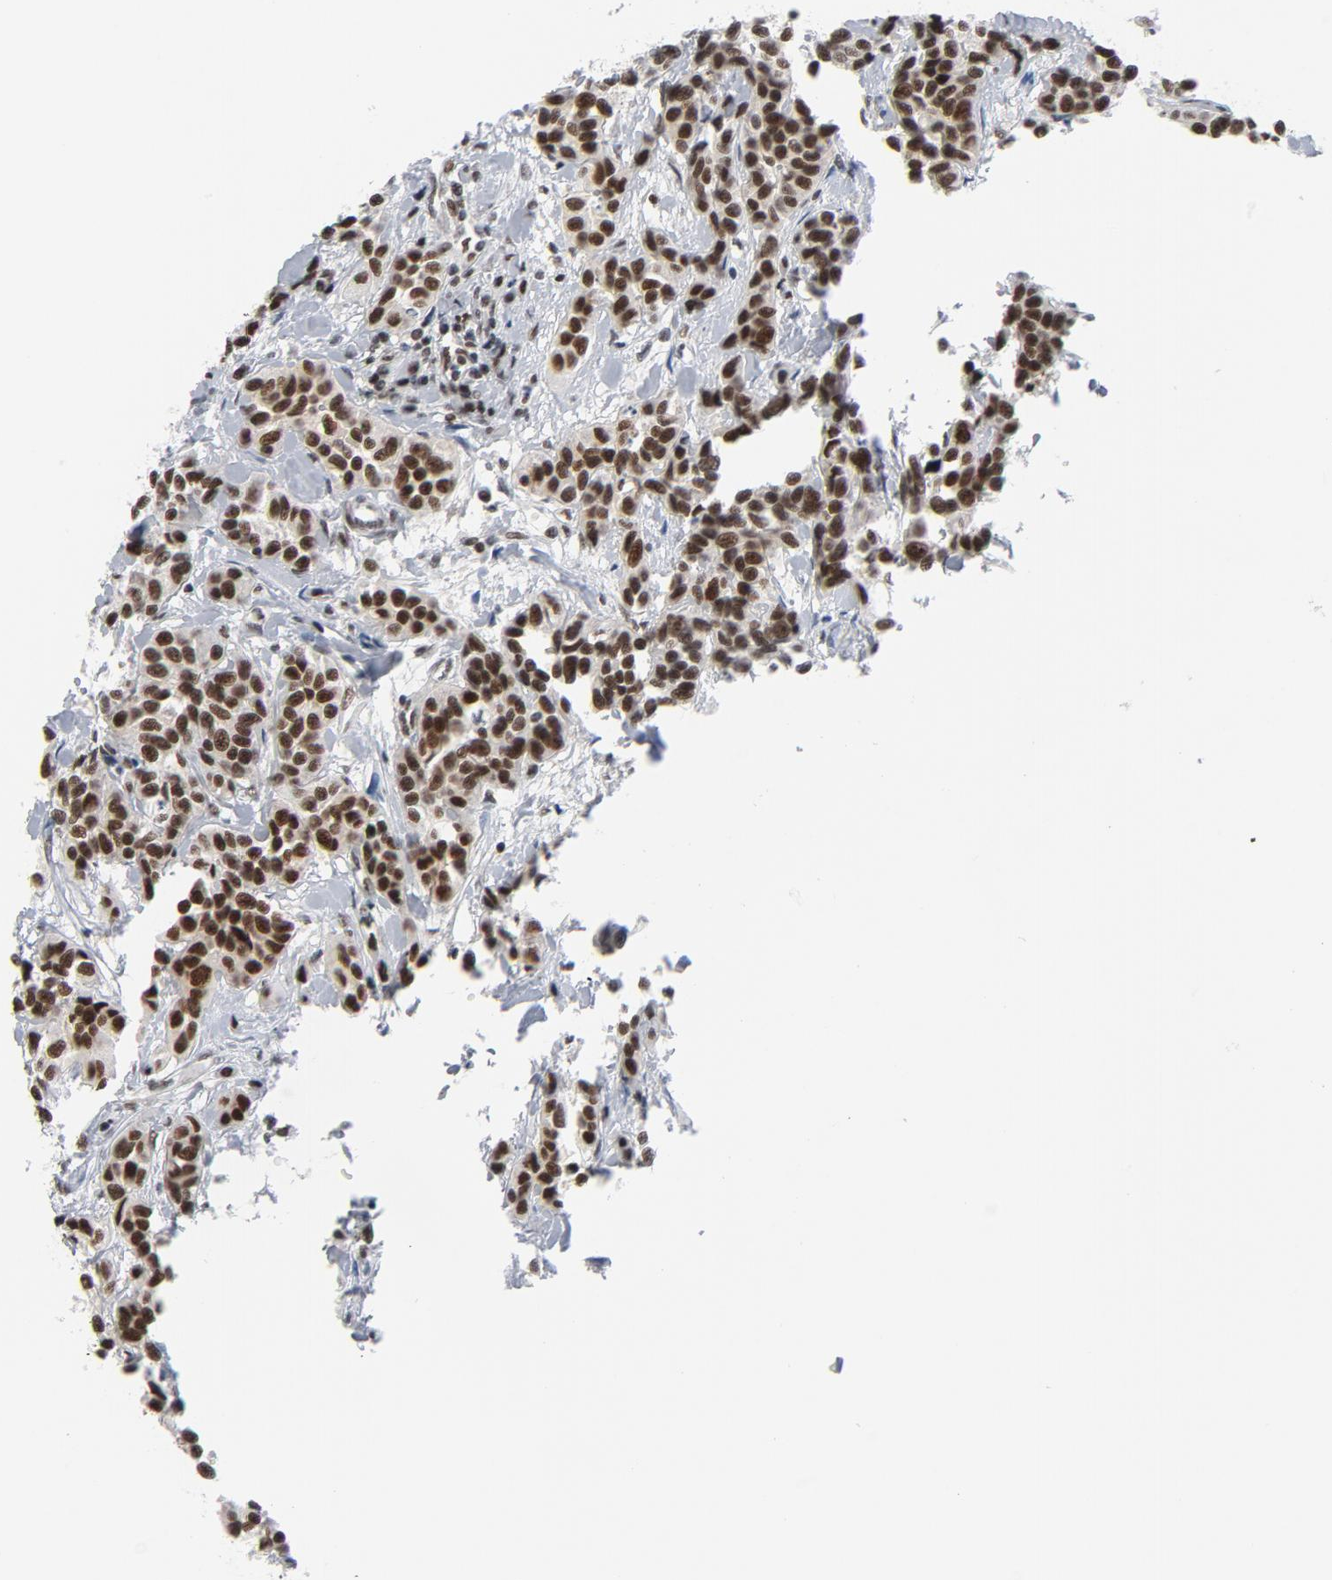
{"staining": {"intensity": "strong", "quantity": ">75%", "location": "nuclear"}, "tissue": "urothelial cancer", "cell_type": "Tumor cells", "image_type": "cancer", "snomed": [{"axis": "morphology", "description": "Urothelial carcinoma, High grade"}, {"axis": "topography", "description": "Urinary bladder"}], "caption": "Urothelial carcinoma (high-grade) was stained to show a protein in brown. There is high levels of strong nuclear expression in about >75% of tumor cells. (Brightfield microscopy of DAB IHC at high magnification).", "gene": "CSTF2", "patient": {"sex": "female", "age": 81}}